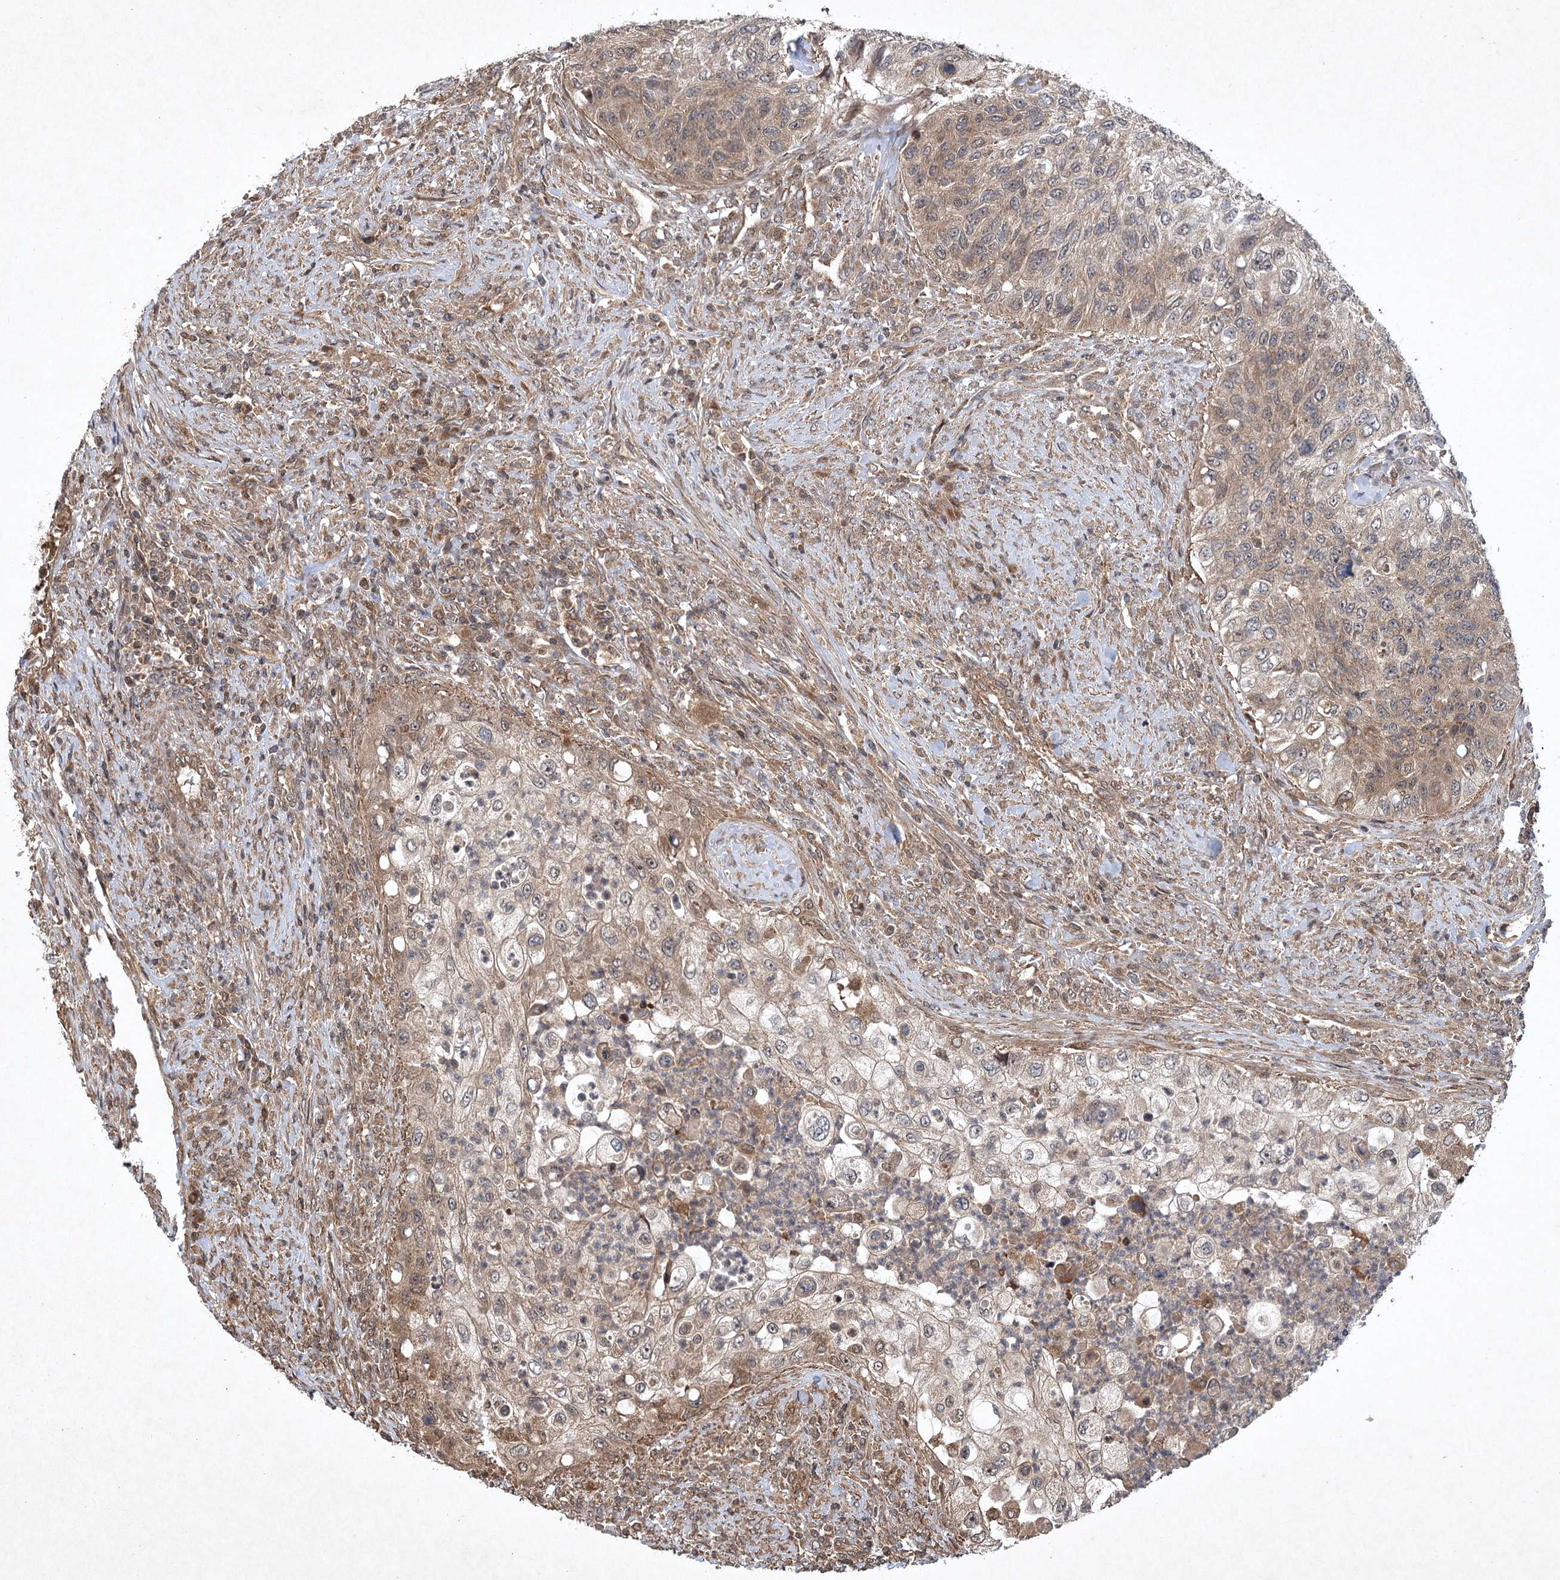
{"staining": {"intensity": "weak", "quantity": "25%-75%", "location": "cytoplasmic/membranous"}, "tissue": "urothelial cancer", "cell_type": "Tumor cells", "image_type": "cancer", "snomed": [{"axis": "morphology", "description": "Urothelial carcinoma, High grade"}, {"axis": "topography", "description": "Urinary bladder"}], "caption": "Tumor cells display low levels of weak cytoplasmic/membranous staining in about 25%-75% of cells in urothelial carcinoma (high-grade).", "gene": "INSIG2", "patient": {"sex": "female", "age": 60}}